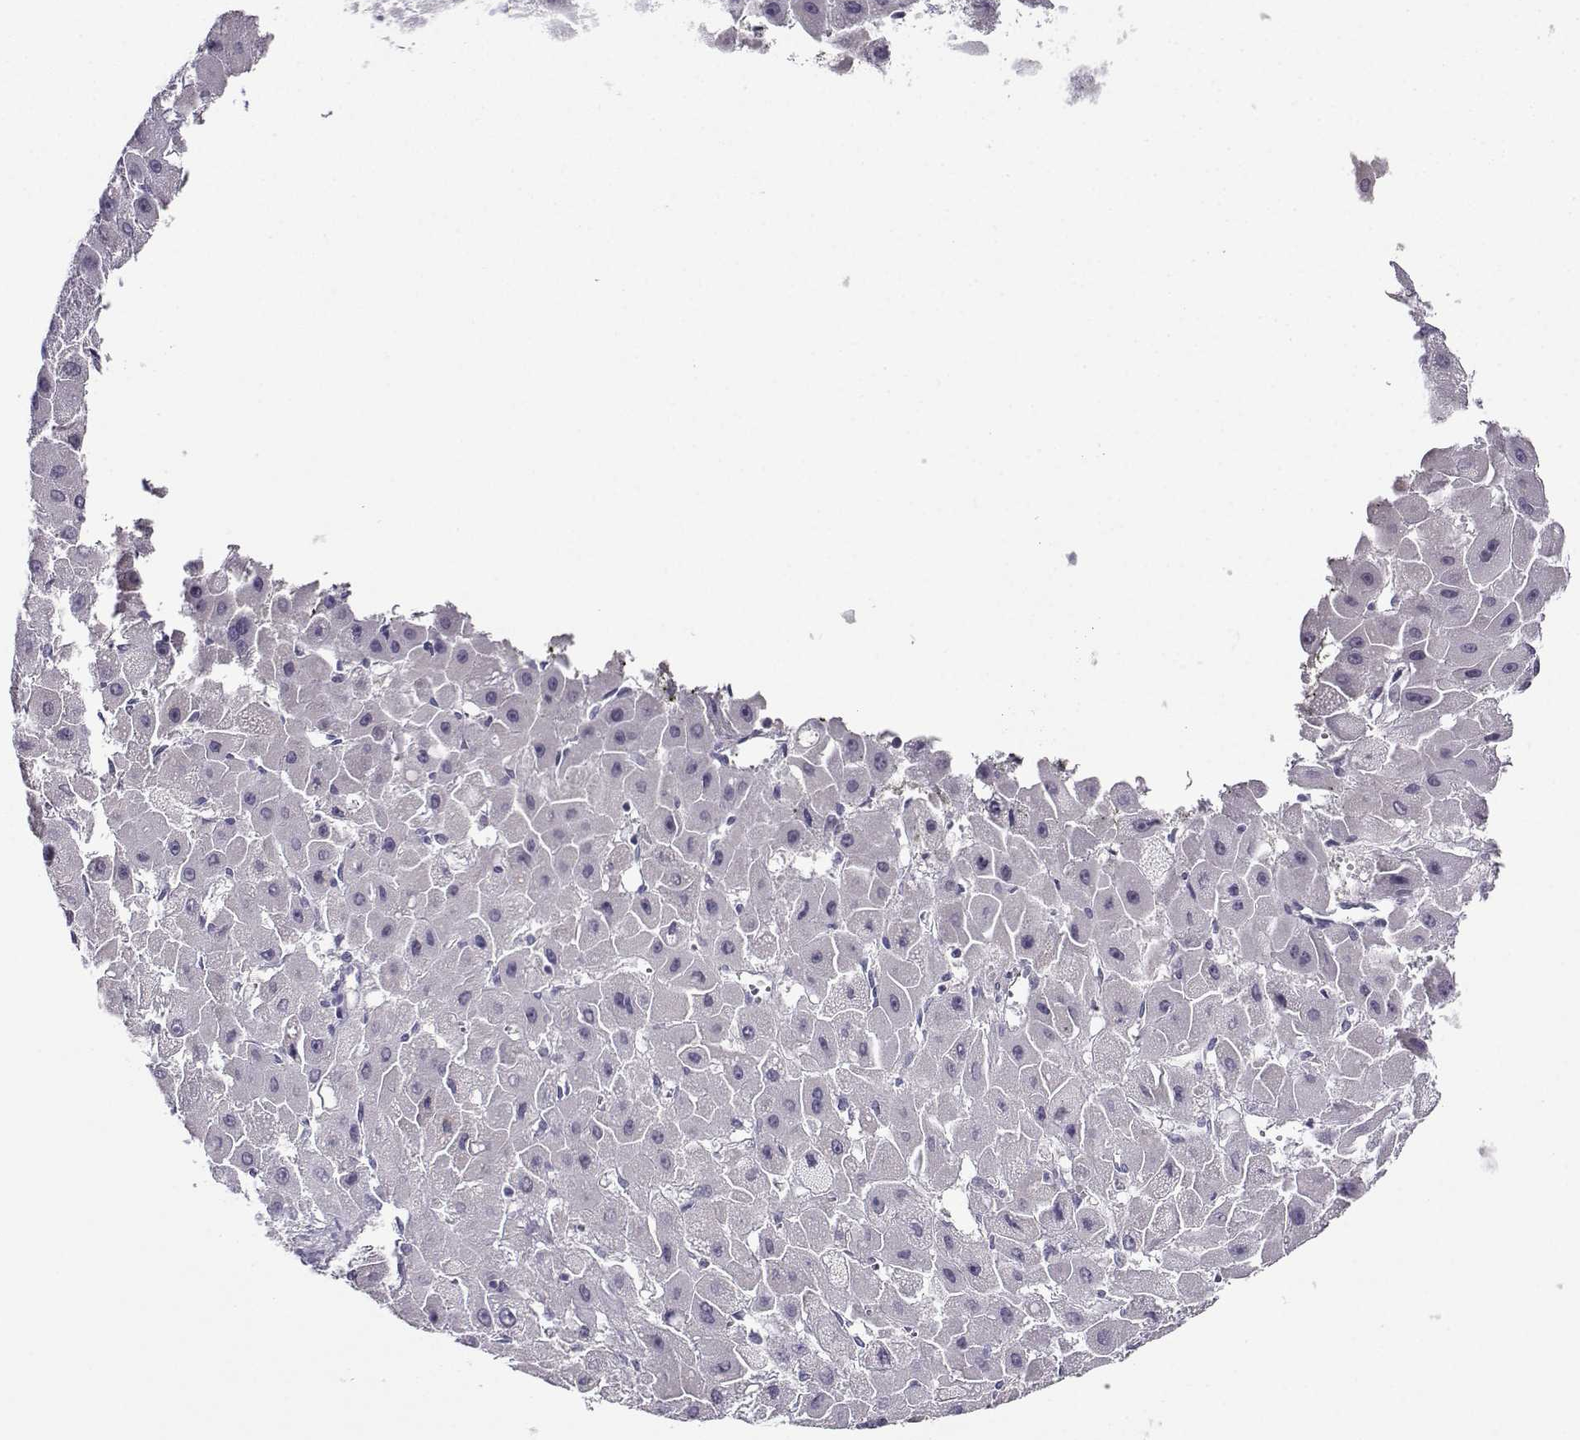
{"staining": {"intensity": "negative", "quantity": "none", "location": "none"}, "tissue": "liver cancer", "cell_type": "Tumor cells", "image_type": "cancer", "snomed": [{"axis": "morphology", "description": "Carcinoma, Hepatocellular, NOS"}, {"axis": "topography", "description": "Liver"}], "caption": "Immunohistochemistry image of neoplastic tissue: hepatocellular carcinoma (liver) stained with DAB shows no significant protein expression in tumor cells.", "gene": "CRYBB1", "patient": {"sex": "female", "age": 25}}